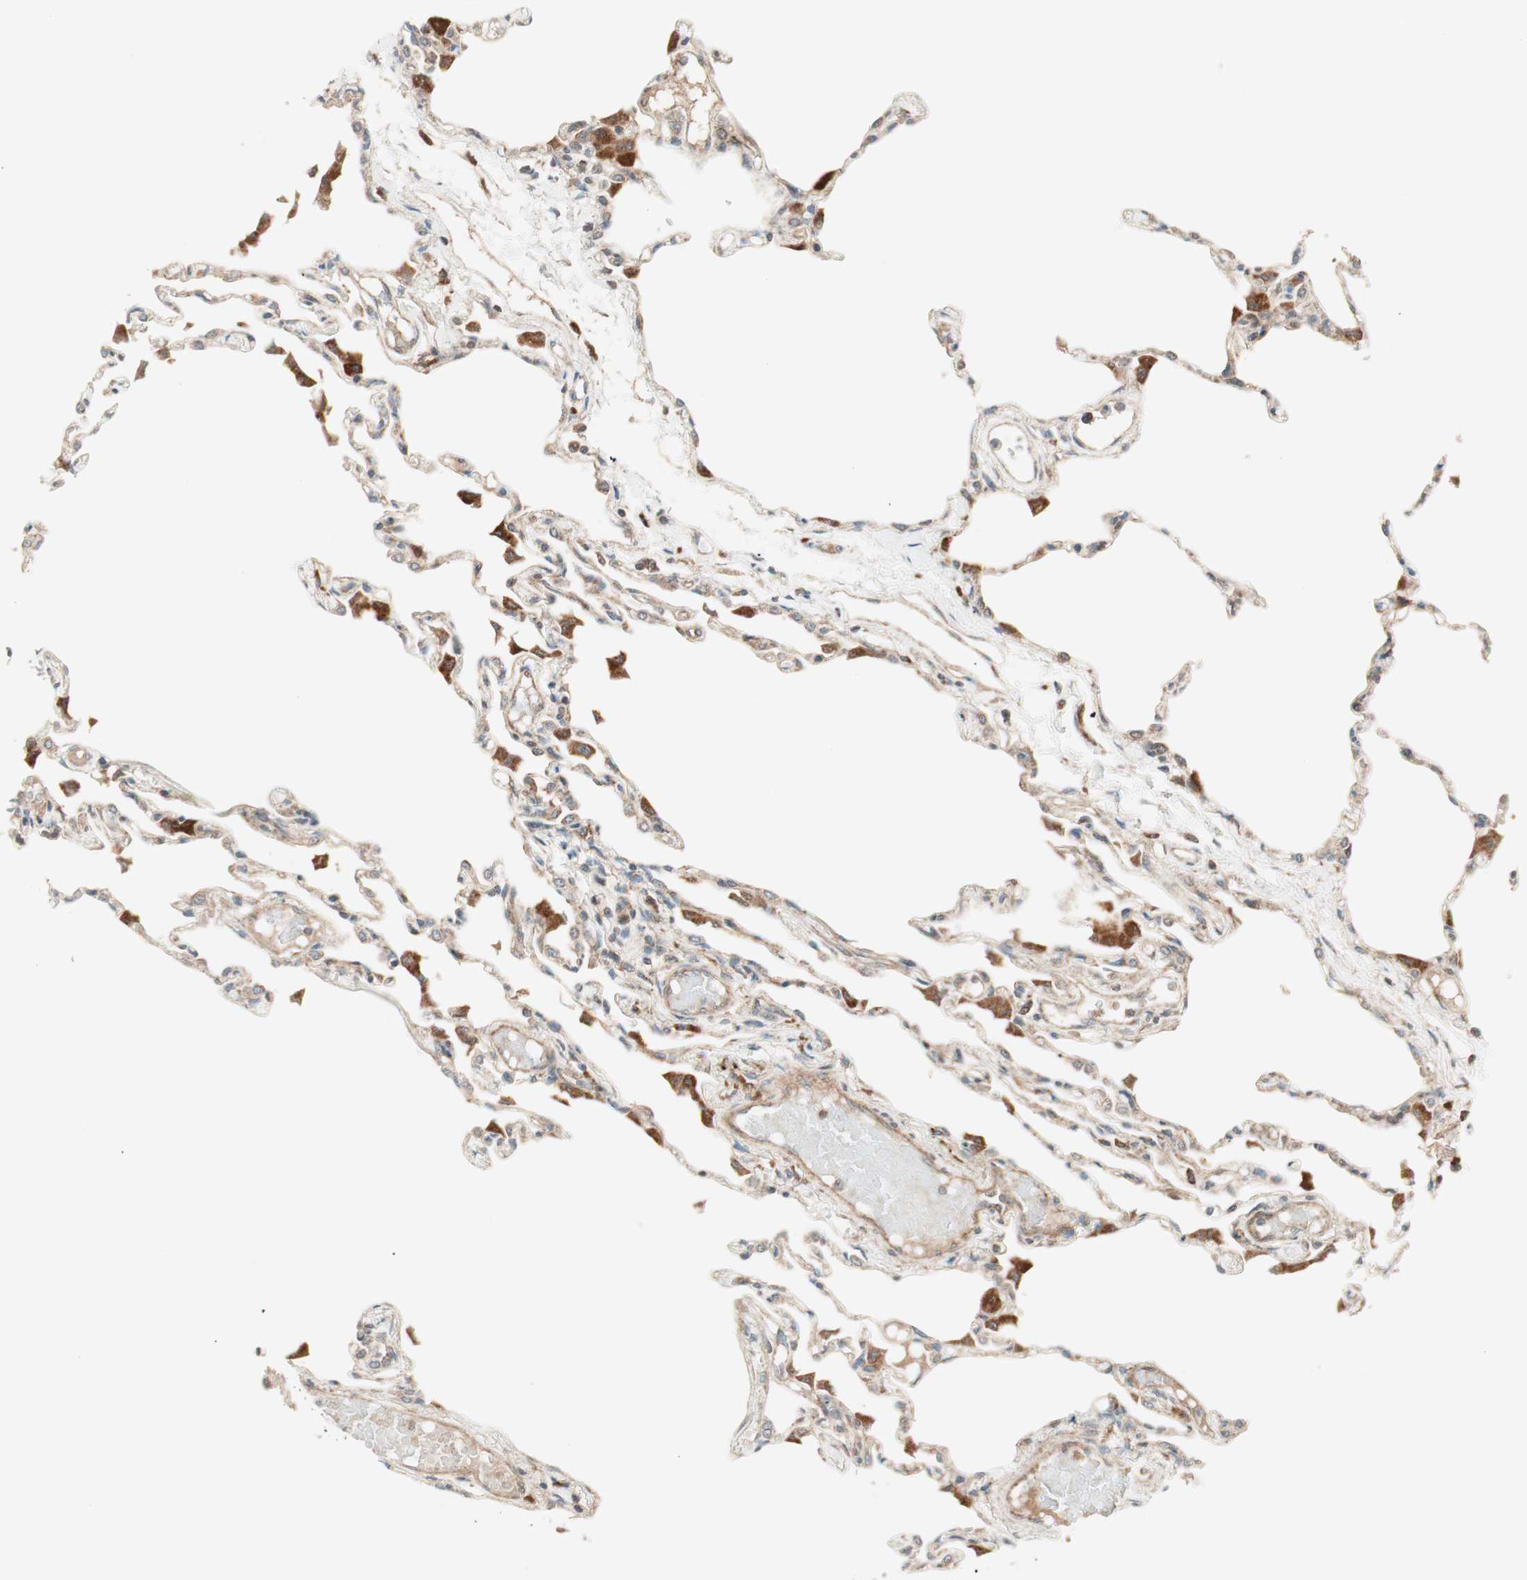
{"staining": {"intensity": "weak", "quantity": "25%-75%", "location": "cytoplasmic/membranous"}, "tissue": "lung", "cell_type": "Alveolar cells", "image_type": "normal", "snomed": [{"axis": "morphology", "description": "Normal tissue, NOS"}, {"axis": "topography", "description": "Lung"}], "caption": "Lung stained with a brown dye reveals weak cytoplasmic/membranous positive positivity in approximately 25%-75% of alveolar cells.", "gene": "ABI1", "patient": {"sex": "female", "age": 49}}